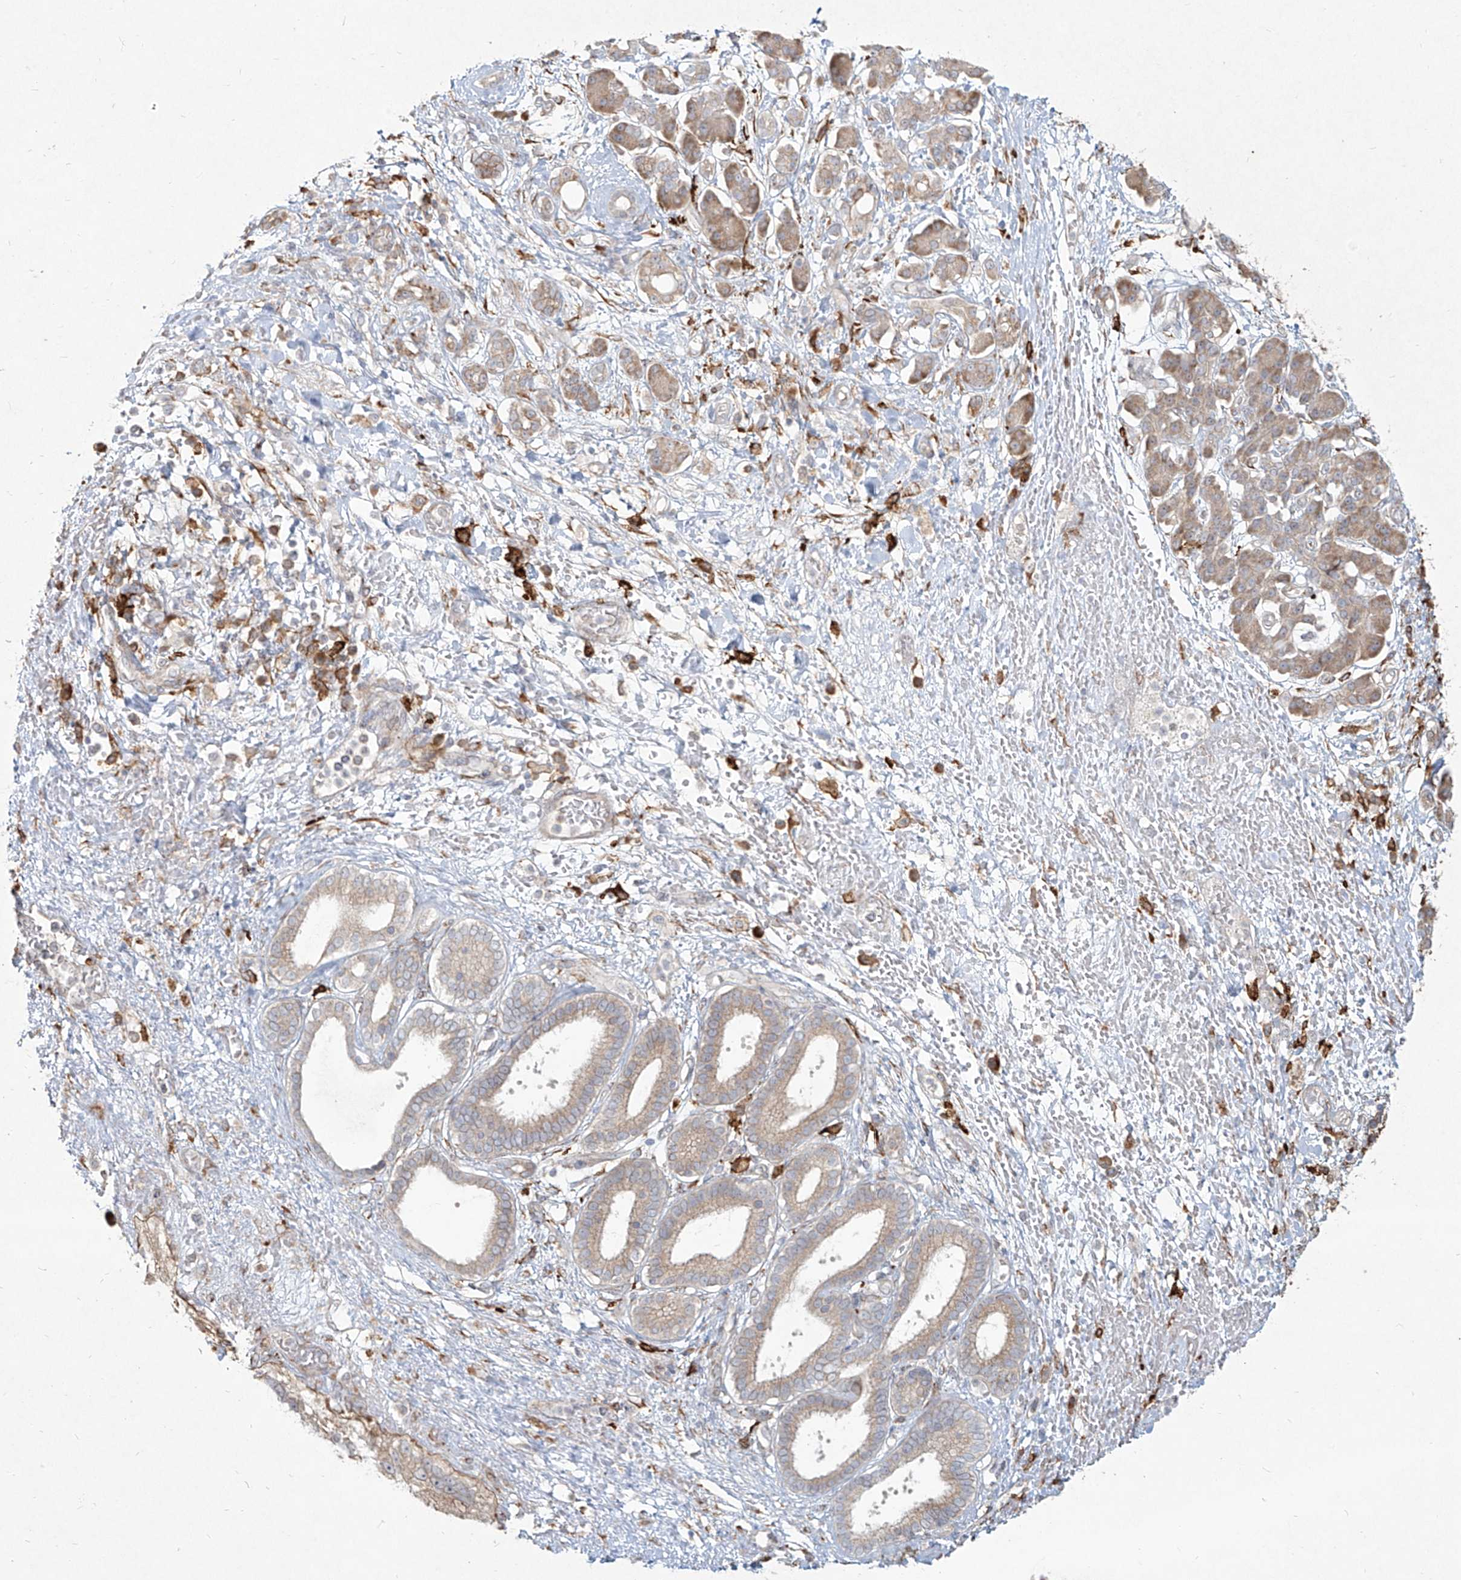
{"staining": {"intensity": "weak", "quantity": "<25%", "location": "cytoplasmic/membranous"}, "tissue": "pancreatic cancer", "cell_type": "Tumor cells", "image_type": "cancer", "snomed": [{"axis": "morphology", "description": "Adenocarcinoma, NOS"}, {"axis": "topography", "description": "Pancreas"}], "caption": "Micrograph shows no significant protein staining in tumor cells of pancreatic adenocarcinoma.", "gene": "CD209", "patient": {"sex": "female", "age": 56}}